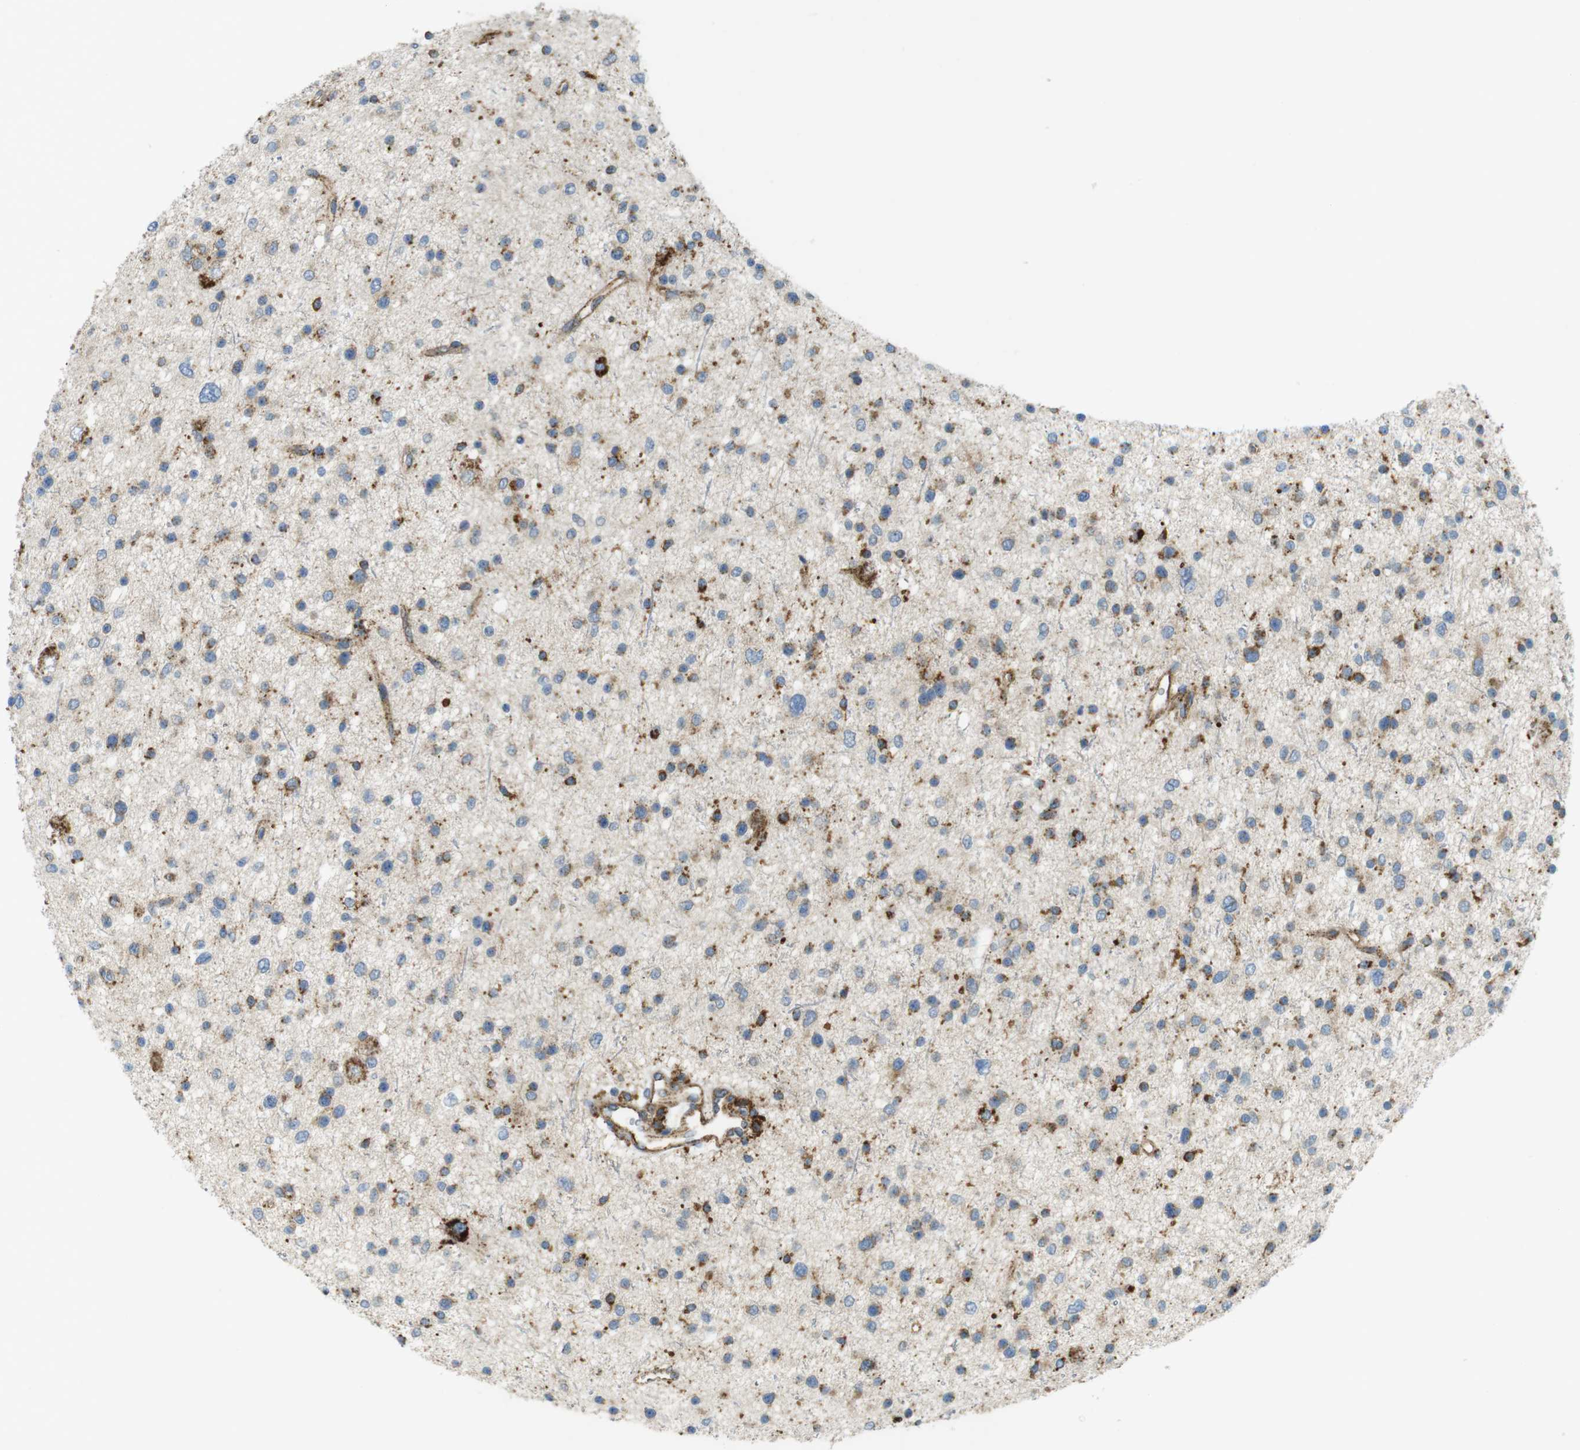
{"staining": {"intensity": "moderate", "quantity": ">75%", "location": "cytoplasmic/membranous"}, "tissue": "glioma", "cell_type": "Tumor cells", "image_type": "cancer", "snomed": [{"axis": "morphology", "description": "Glioma, malignant, Low grade"}, {"axis": "topography", "description": "Brain"}], "caption": "Malignant glioma (low-grade) tissue demonstrates moderate cytoplasmic/membranous expression in approximately >75% of tumor cells", "gene": "LAMP1", "patient": {"sex": "female", "age": 37}}